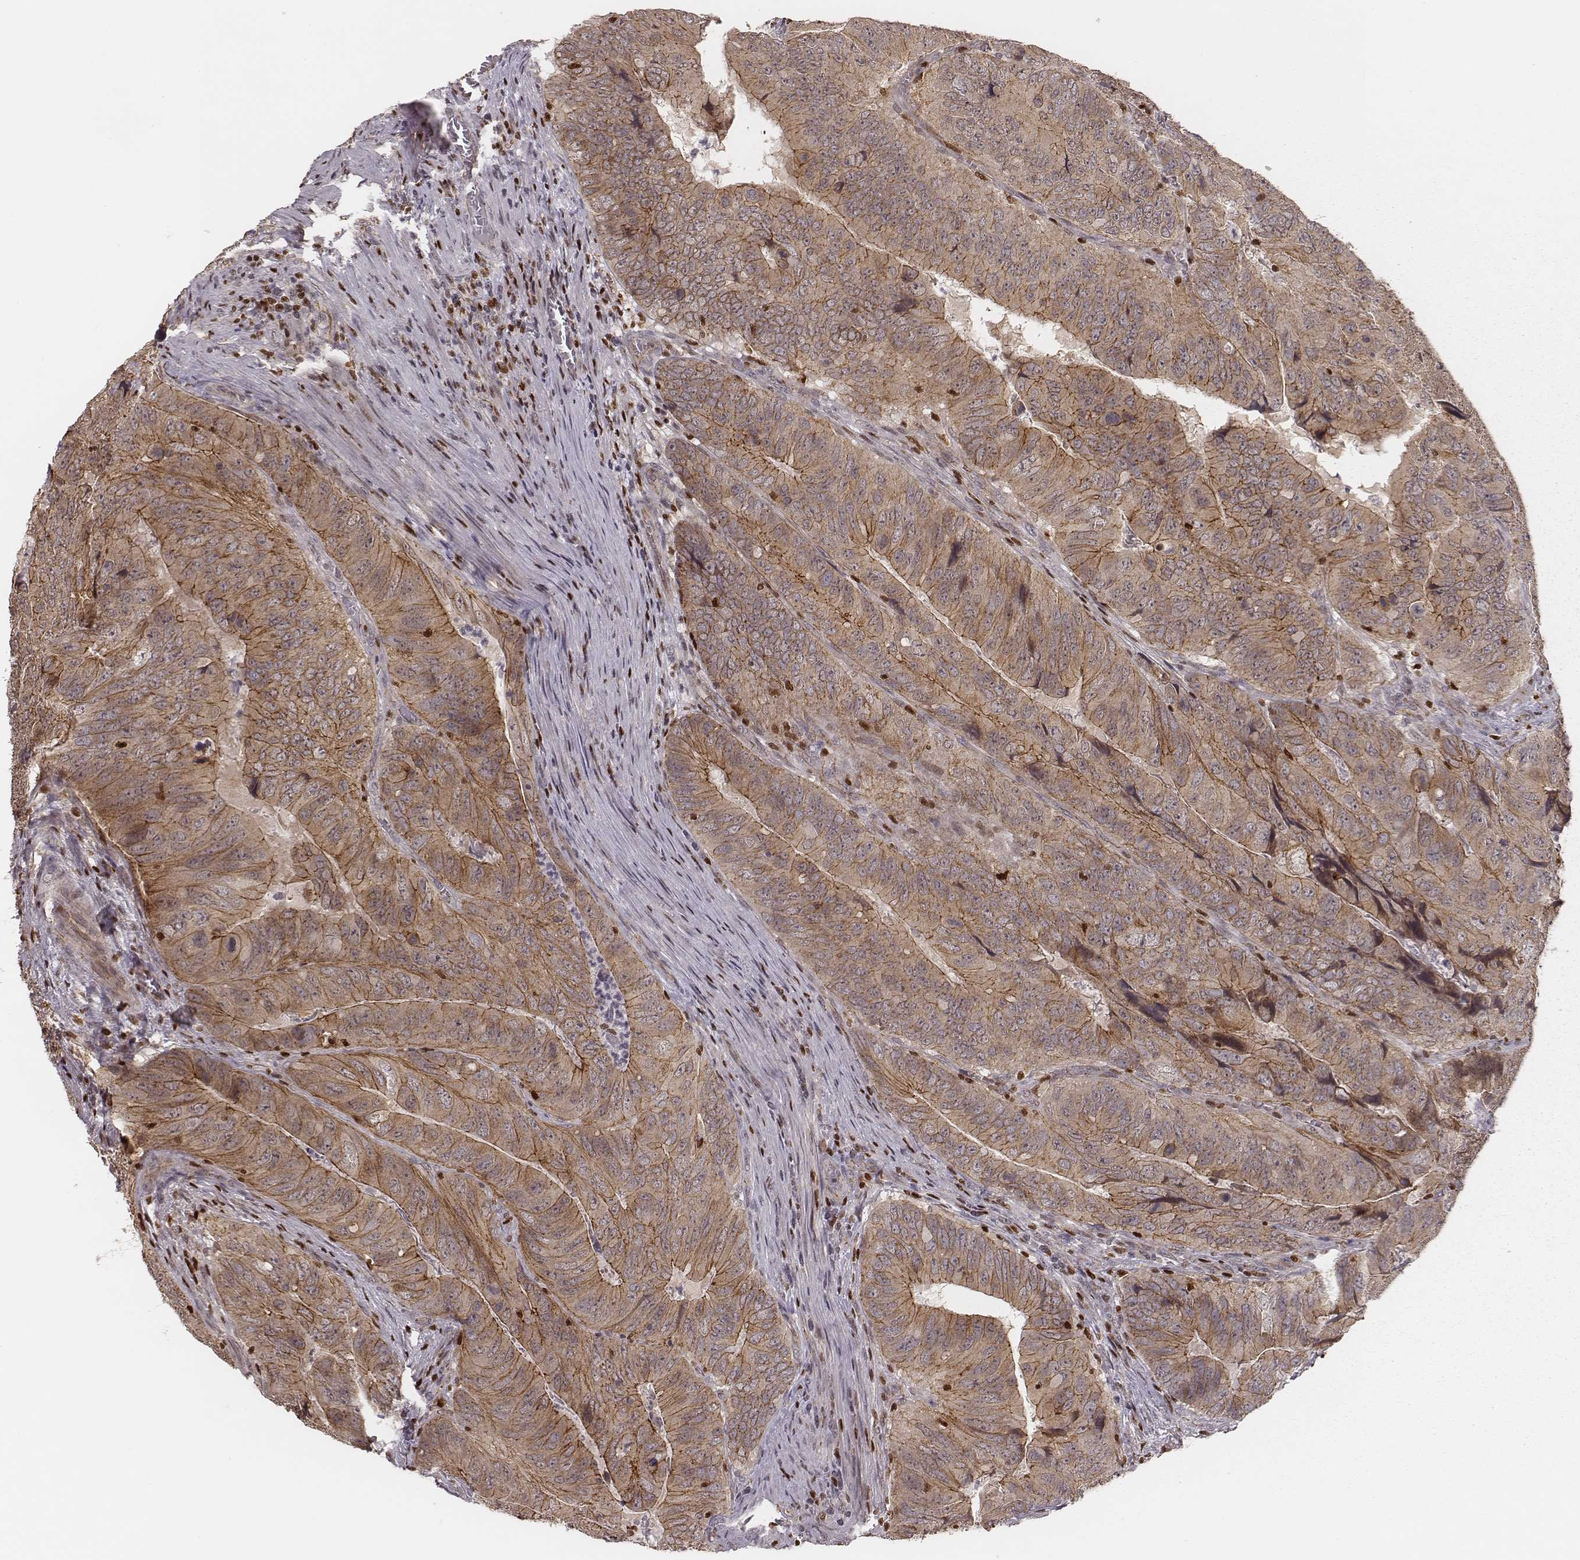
{"staining": {"intensity": "moderate", "quantity": ">75%", "location": "cytoplasmic/membranous"}, "tissue": "colorectal cancer", "cell_type": "Tumor cells", "image_type": "cancer", "snomed": [{"axis": "morphology", "description": "Adenocarcinoma, NOS"}, {"axis": "topography", "description": "Colon"}], "caption": "Tumor cells exhibit medium levels of moderate cytoplasmic/membranous expression in about >75% of cells in human colorectal cancer.", "gene": "WDR59", "patient": {"sex": "male", "age": 79}}